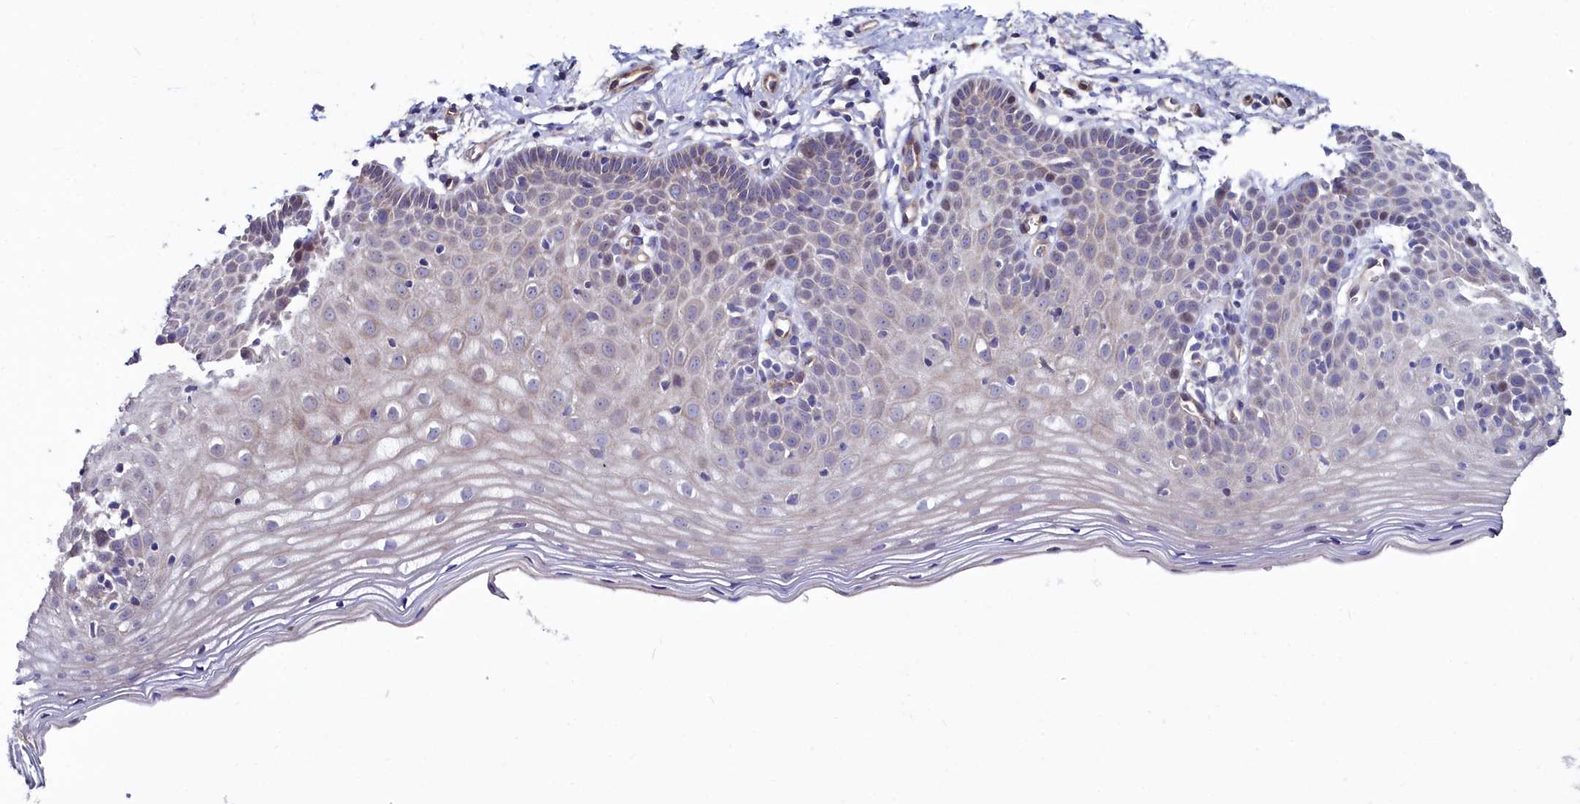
{"staining": {"intensity": "weak", "quantity": "<25%", "location": "cytoplasmic/membranous"}, "tissue": "cervix", "cell_type": "Glandular cells", "image_type": "normal", "snomed": [{"axis": "morphology", "description": "Normal tissue, NOS"}, {"axis": "topography", "description": "Cervix"}], "caption": "The photomicrograph reveals no staining of glandular cells in unremarkable cervix.", "gene": "C4orf19", "patient": {"sex": "female", "age": 36}}